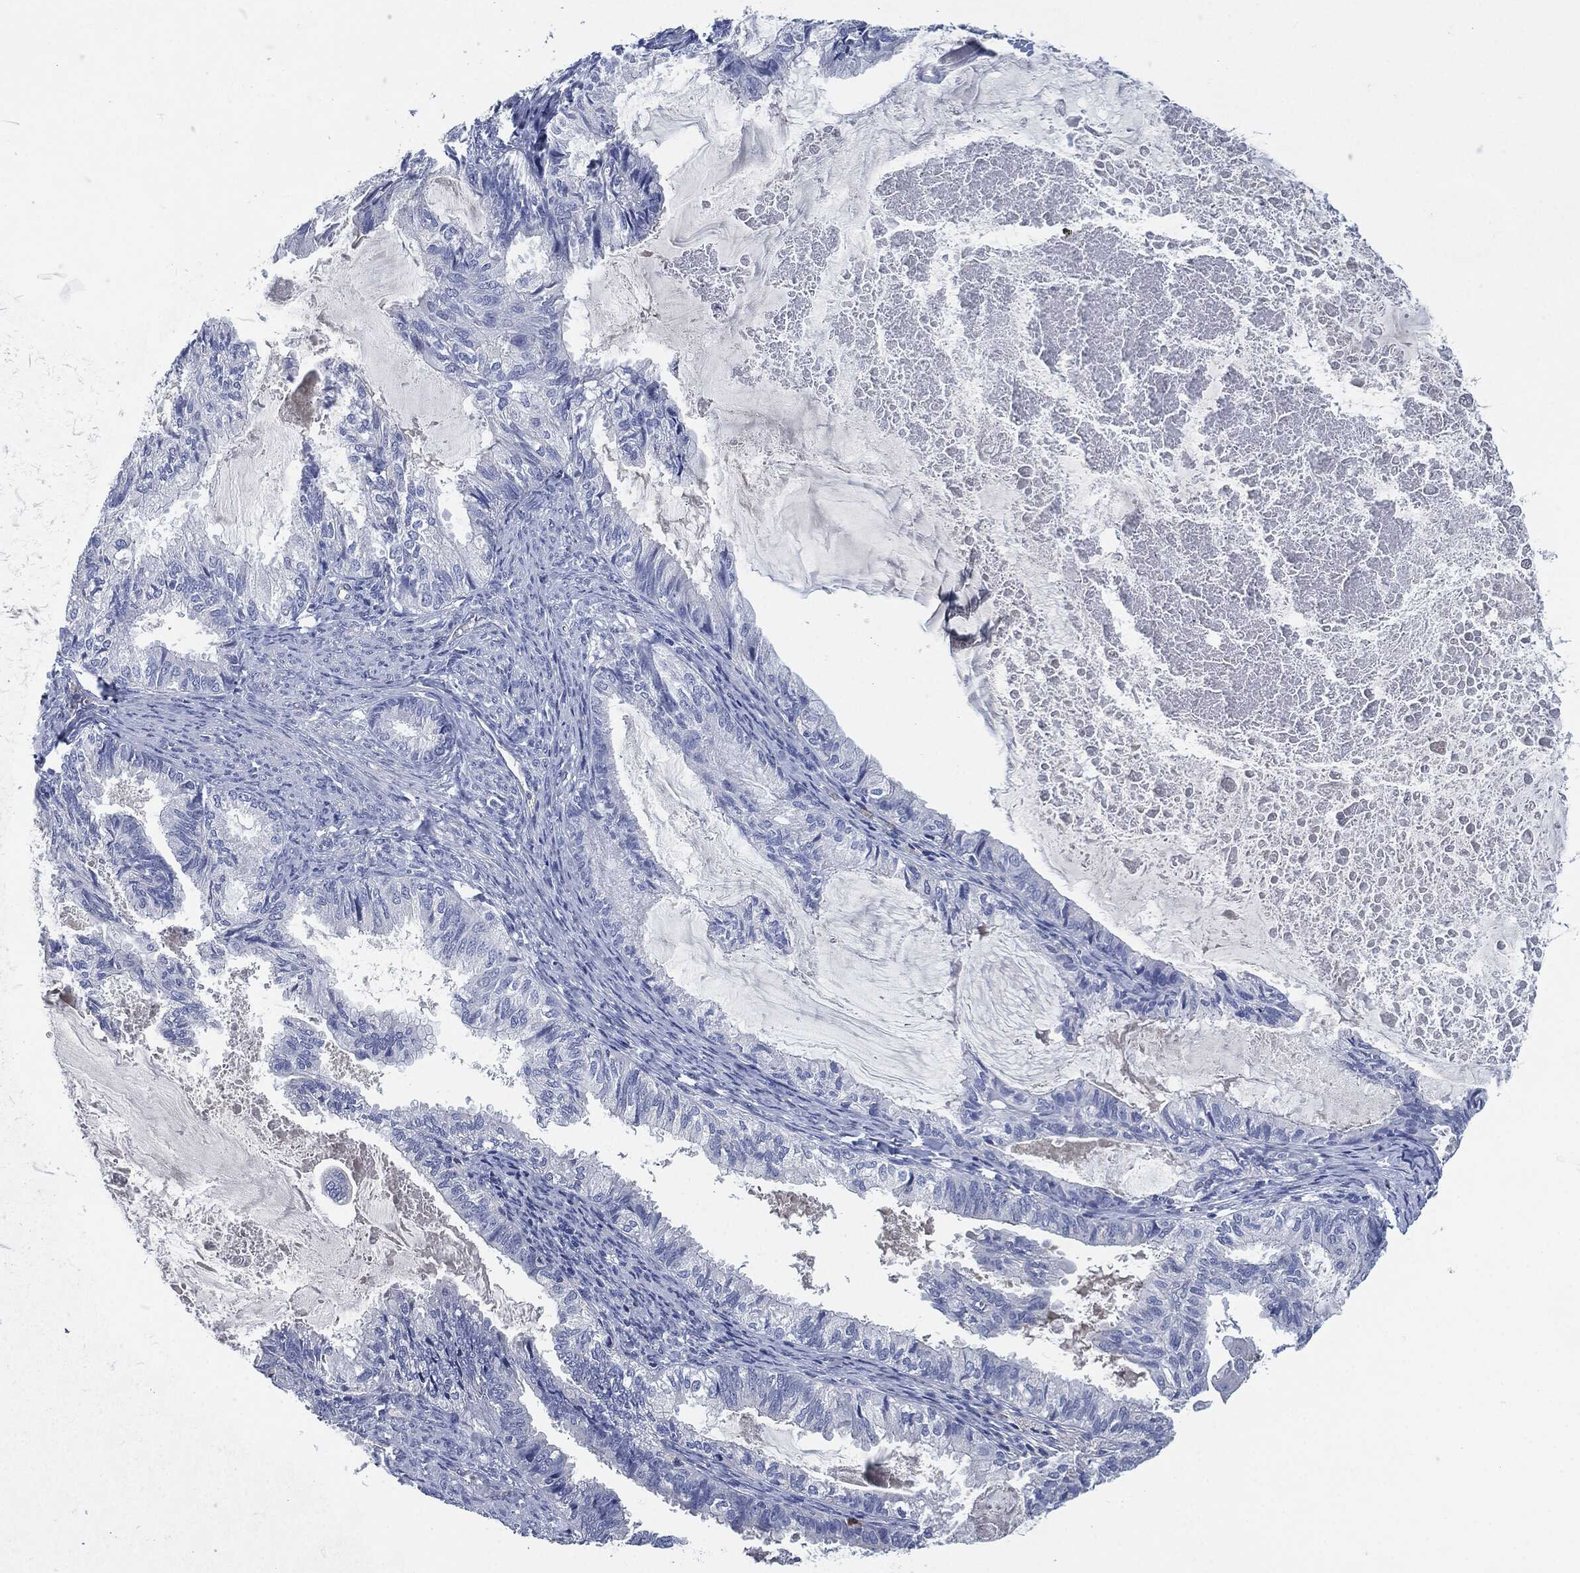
{"staining": {"intensity": "negative", "quantity": "none", "location": "none"}, "tissue": "endometrial cancer", "cell_type": "Tumor cells", "image_type": "cancer", "snomed": [{"axis": "morphology", "description": "Adenocarcinoma, NOS"}, {"axis": "topography", "description": "Endometrium"}], "caption": "Tumor cells are negative for protein expression in human endometrial adenocarcinoma. (Immunohistochemistry, brightfield microscopy, high magnification).", "gene": "CD27", "patient": {"sex": "female", "age": 86}}